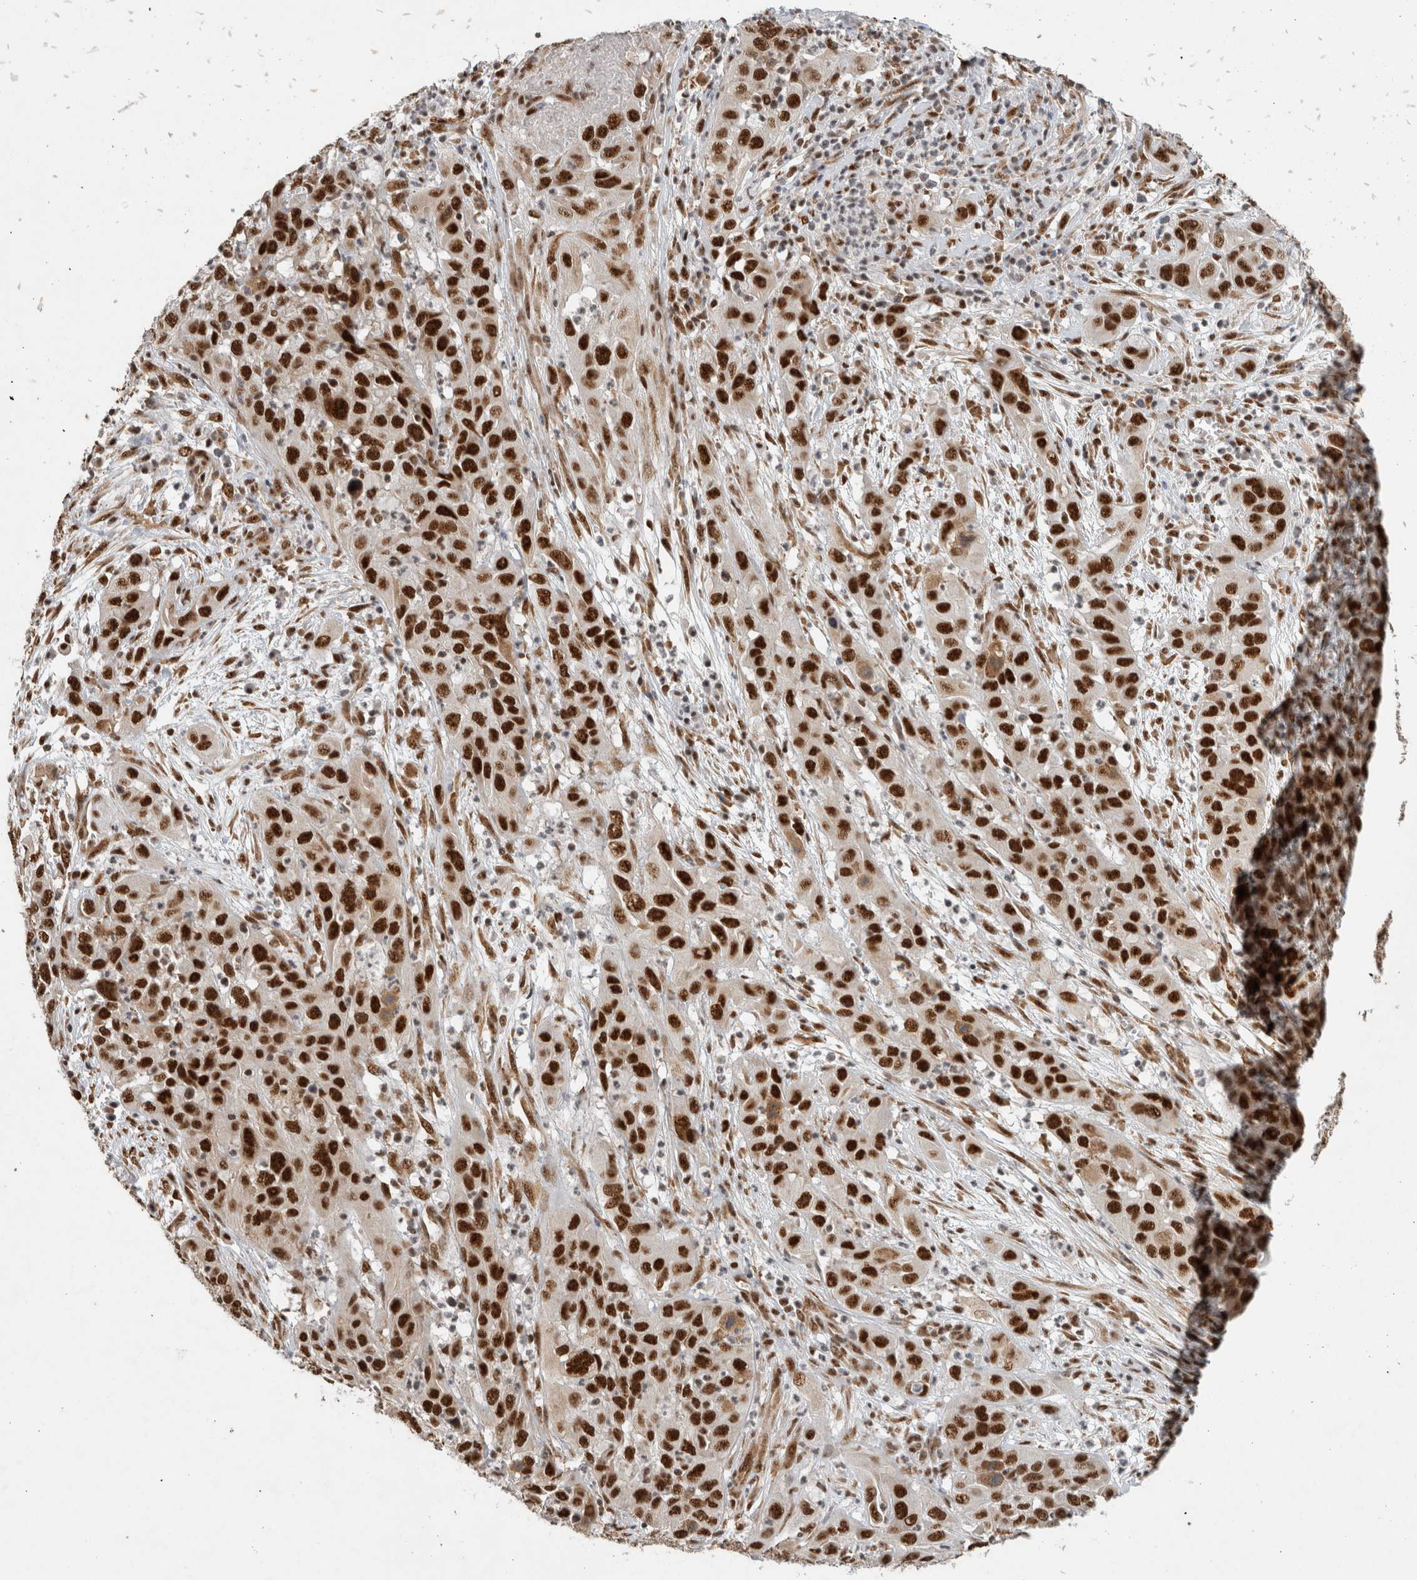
{"staining": {"intensity": "strong", "quantity": ">75%", "location": "nuclear"}, "tissue": "cervical cancer", "cell_type": "Tumor cells", "image_type": "cancer", "snomed": [{"axis": "morphology", "description": "Squamous cell carcinoma, NOS"}, {"axis": "topography", "description": "Cervix"}], "caption": "Cervical squamous cell carcinoma was stained to show a protein in brown. There is high levels of strong nuclear positivity in approximately >75% of tumor cells.", "gene": "DDX42", "patient": {"sex": "female", "age": 32}}